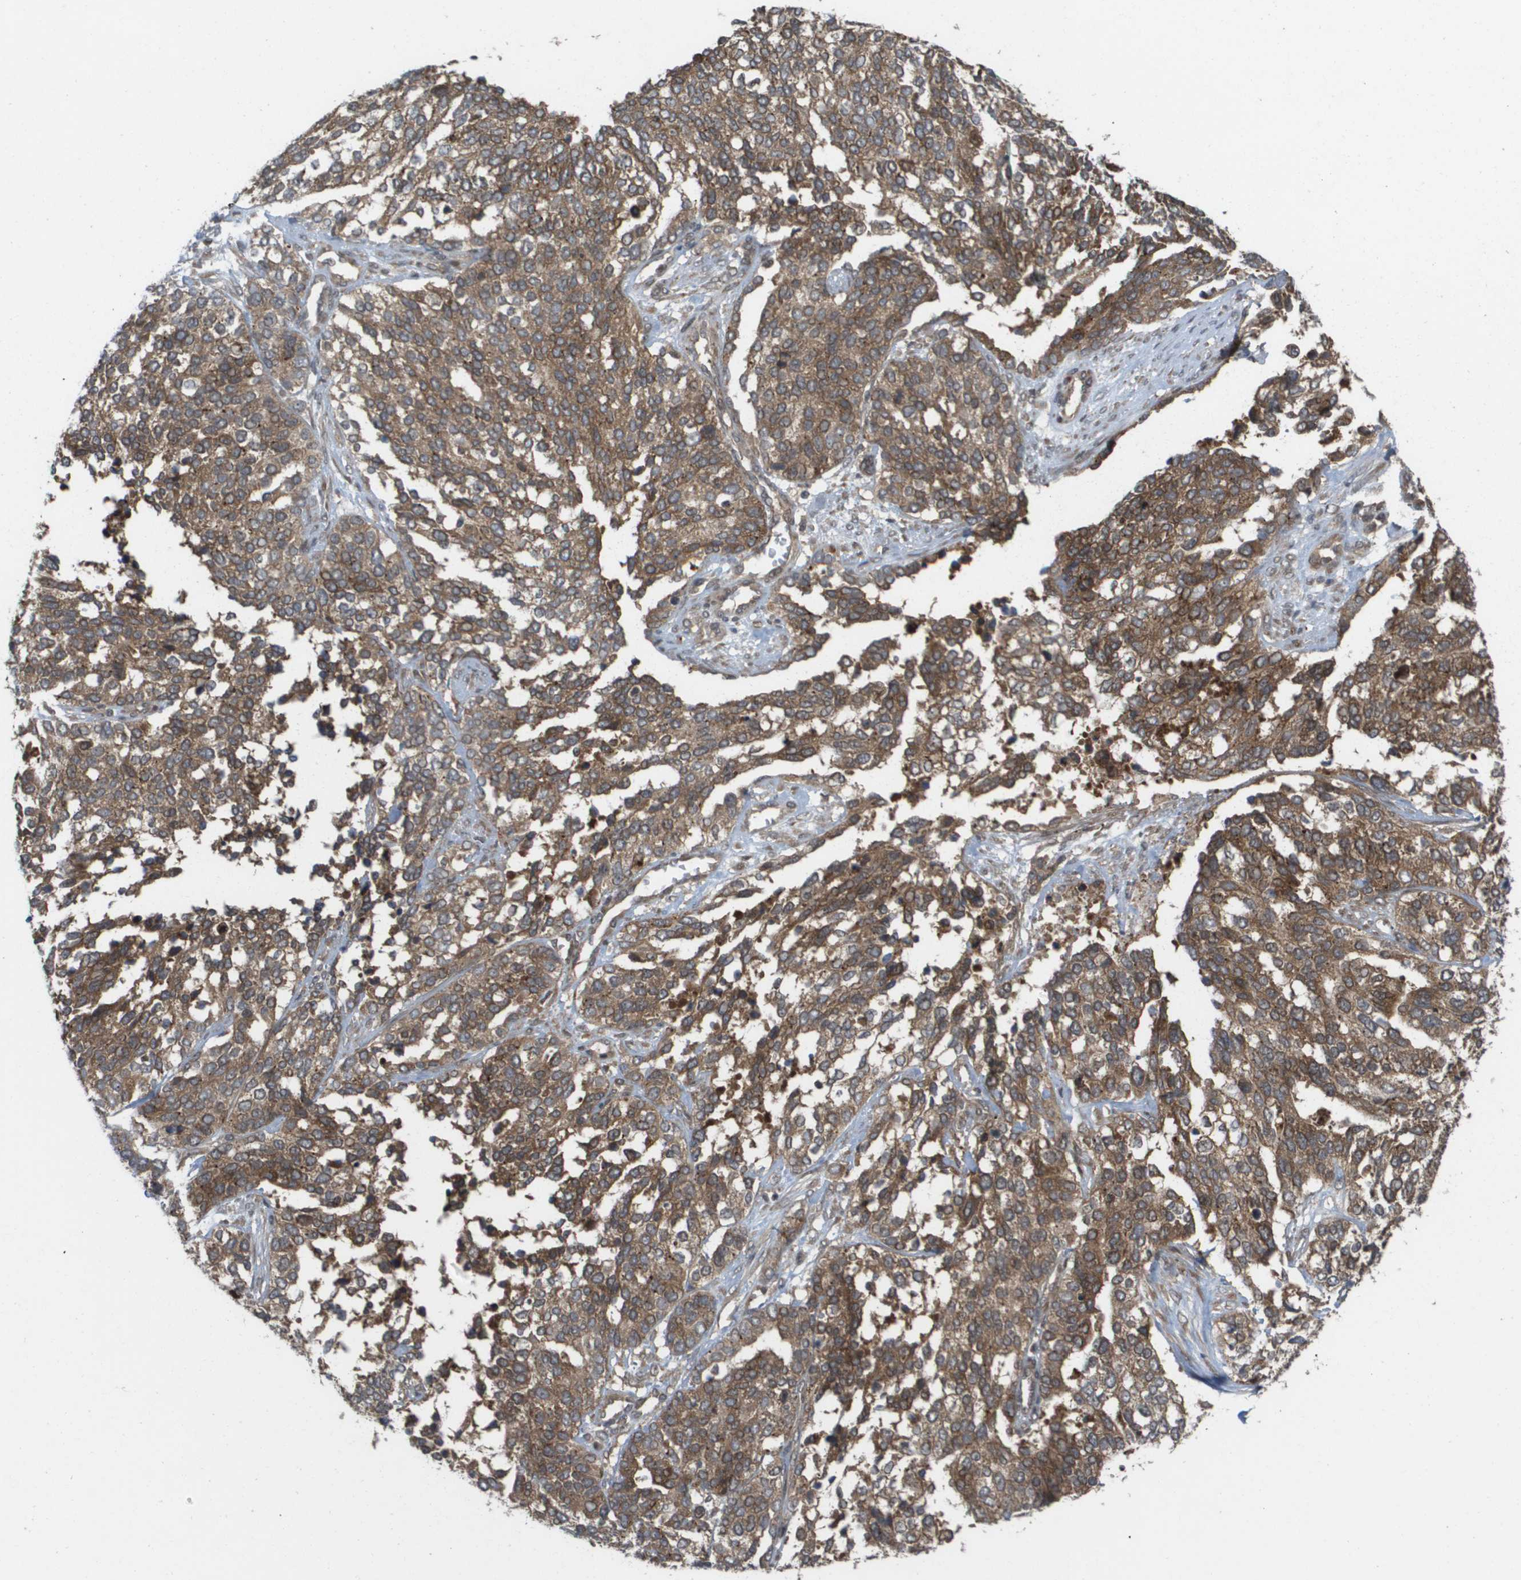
{"staining": {"intensity": "moderate", "quantity": ">75%", "location": "cytoplasmic/membranous"}, "tissue": "ovarian cancer", "cell_type": "Tumor cells", "image_type": "cancer", "snomed": [{"axis": "morphology", "description": "Cystadenocarcinoma, serous, NOS"}, {"axis": "topography", "description": "Ovary"}], "caption": "Immunohistochemical staining of human ovarian cancer (serous cystadenocarcinoma) shows medium levels of moderate cytoplasmic/membranous staining in about >75% of tumor cells.", "gene": "CTPS2", "patient": {"sex": "female", "age": 44}}